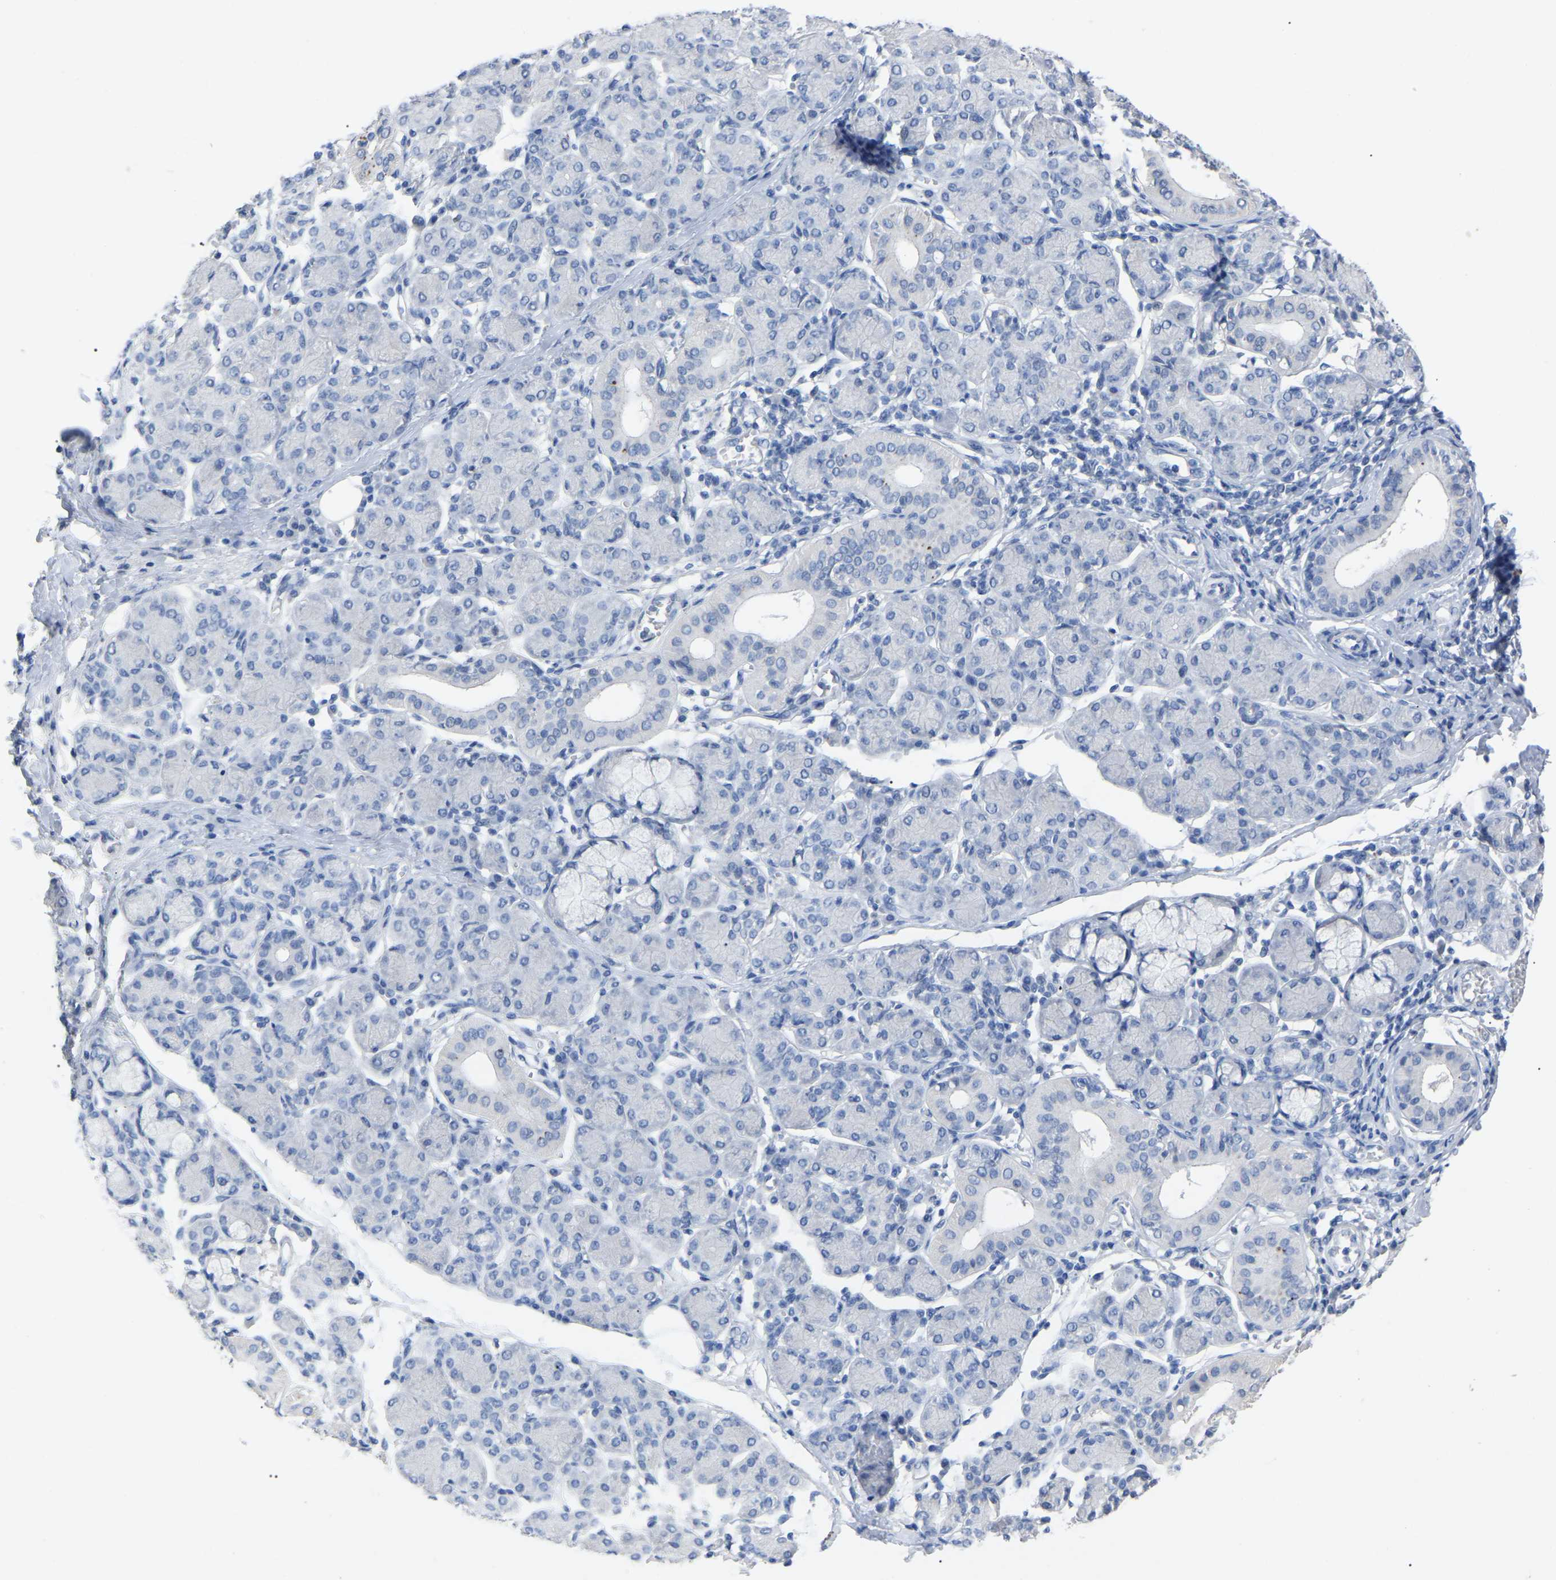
{"staining": {"intensity": "moderate", "quantity": "<25%", "location": "cytoplasmic/membranous"}, "tissue": "salivary gland", "cell_type": "Glandular cells", "image_type": "normal", "snomed": [{"axis": "morphology", "description": "Normal tissue, NOS"}, {"axis": "morphology", "description": "Inflammation, NOS"}, {"axis": "topography", "description": "Lymph node"}, {"axis": "topography", "description": "Salivary gland"}], "caption": "An image showing moderate cytoplasmic/membranous positivity in approximately <25% of glandular cells in normal salivary gland, as visualized by brown immunohistochemical staining.", "gene": "SMPD2", "patient": {"sex": "male", "age": 3}}